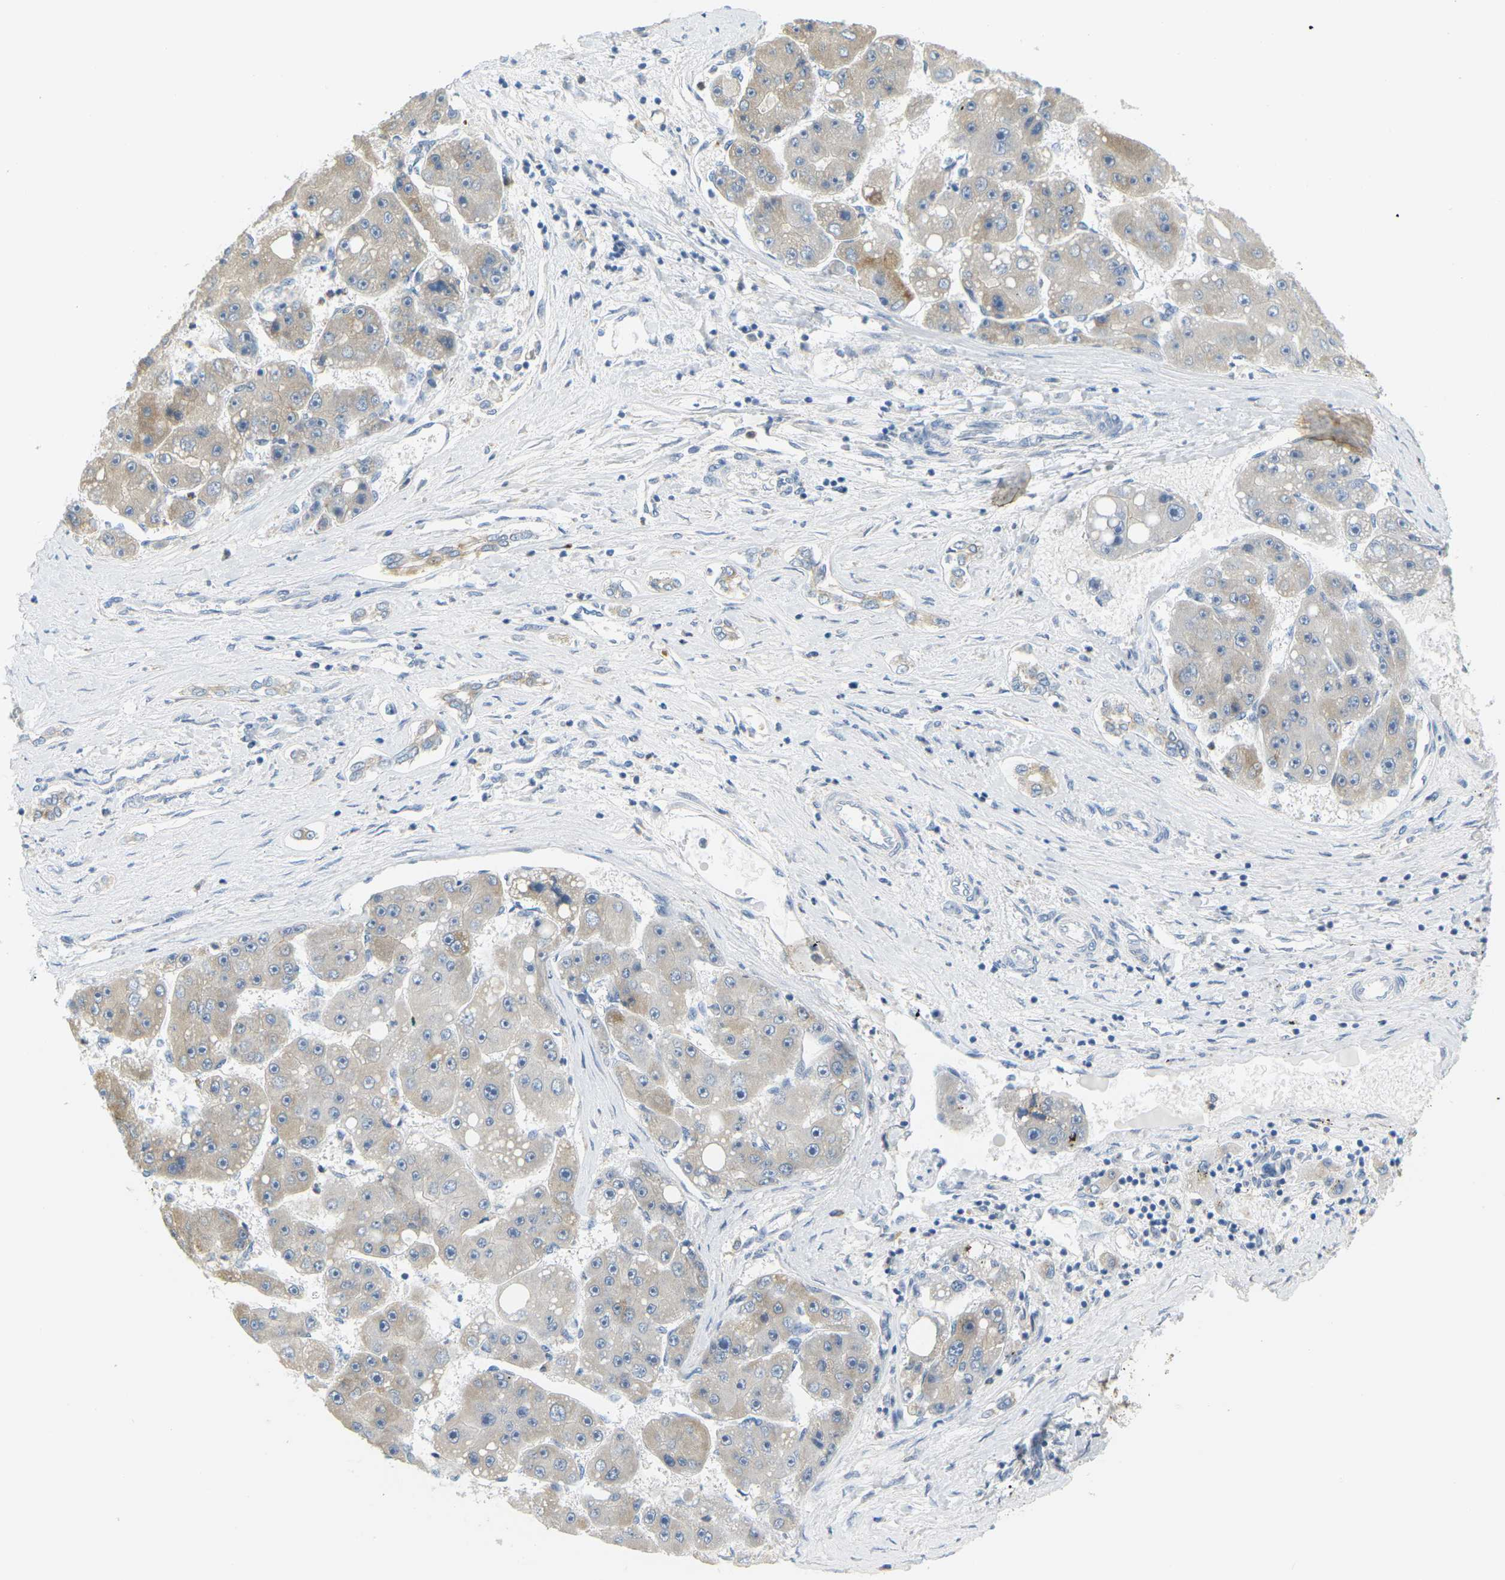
{"staining": {"intensity": "weak", "quantity": "25%-75%", "location": "cytoplasmic/membranous"}, "tissue": "liver cancer", "cell_type": "Tumor cells", "image_type": "cancer", "snomed": [{"axis": "morphology", "description": "Carcinoma, Hepatocellular, NOS"}, {"axis": "topography", "description": "Liver"}], "caption": "Brown immunohistochemical staining in human liver cancer (hepatocellular carcinoma) exhibits weak cytoplasmic/membranous positivity in approximately 25%-75% of tumor cells.", "gene": "CD300E", "patient": {"sex": "female", "age": 61}}